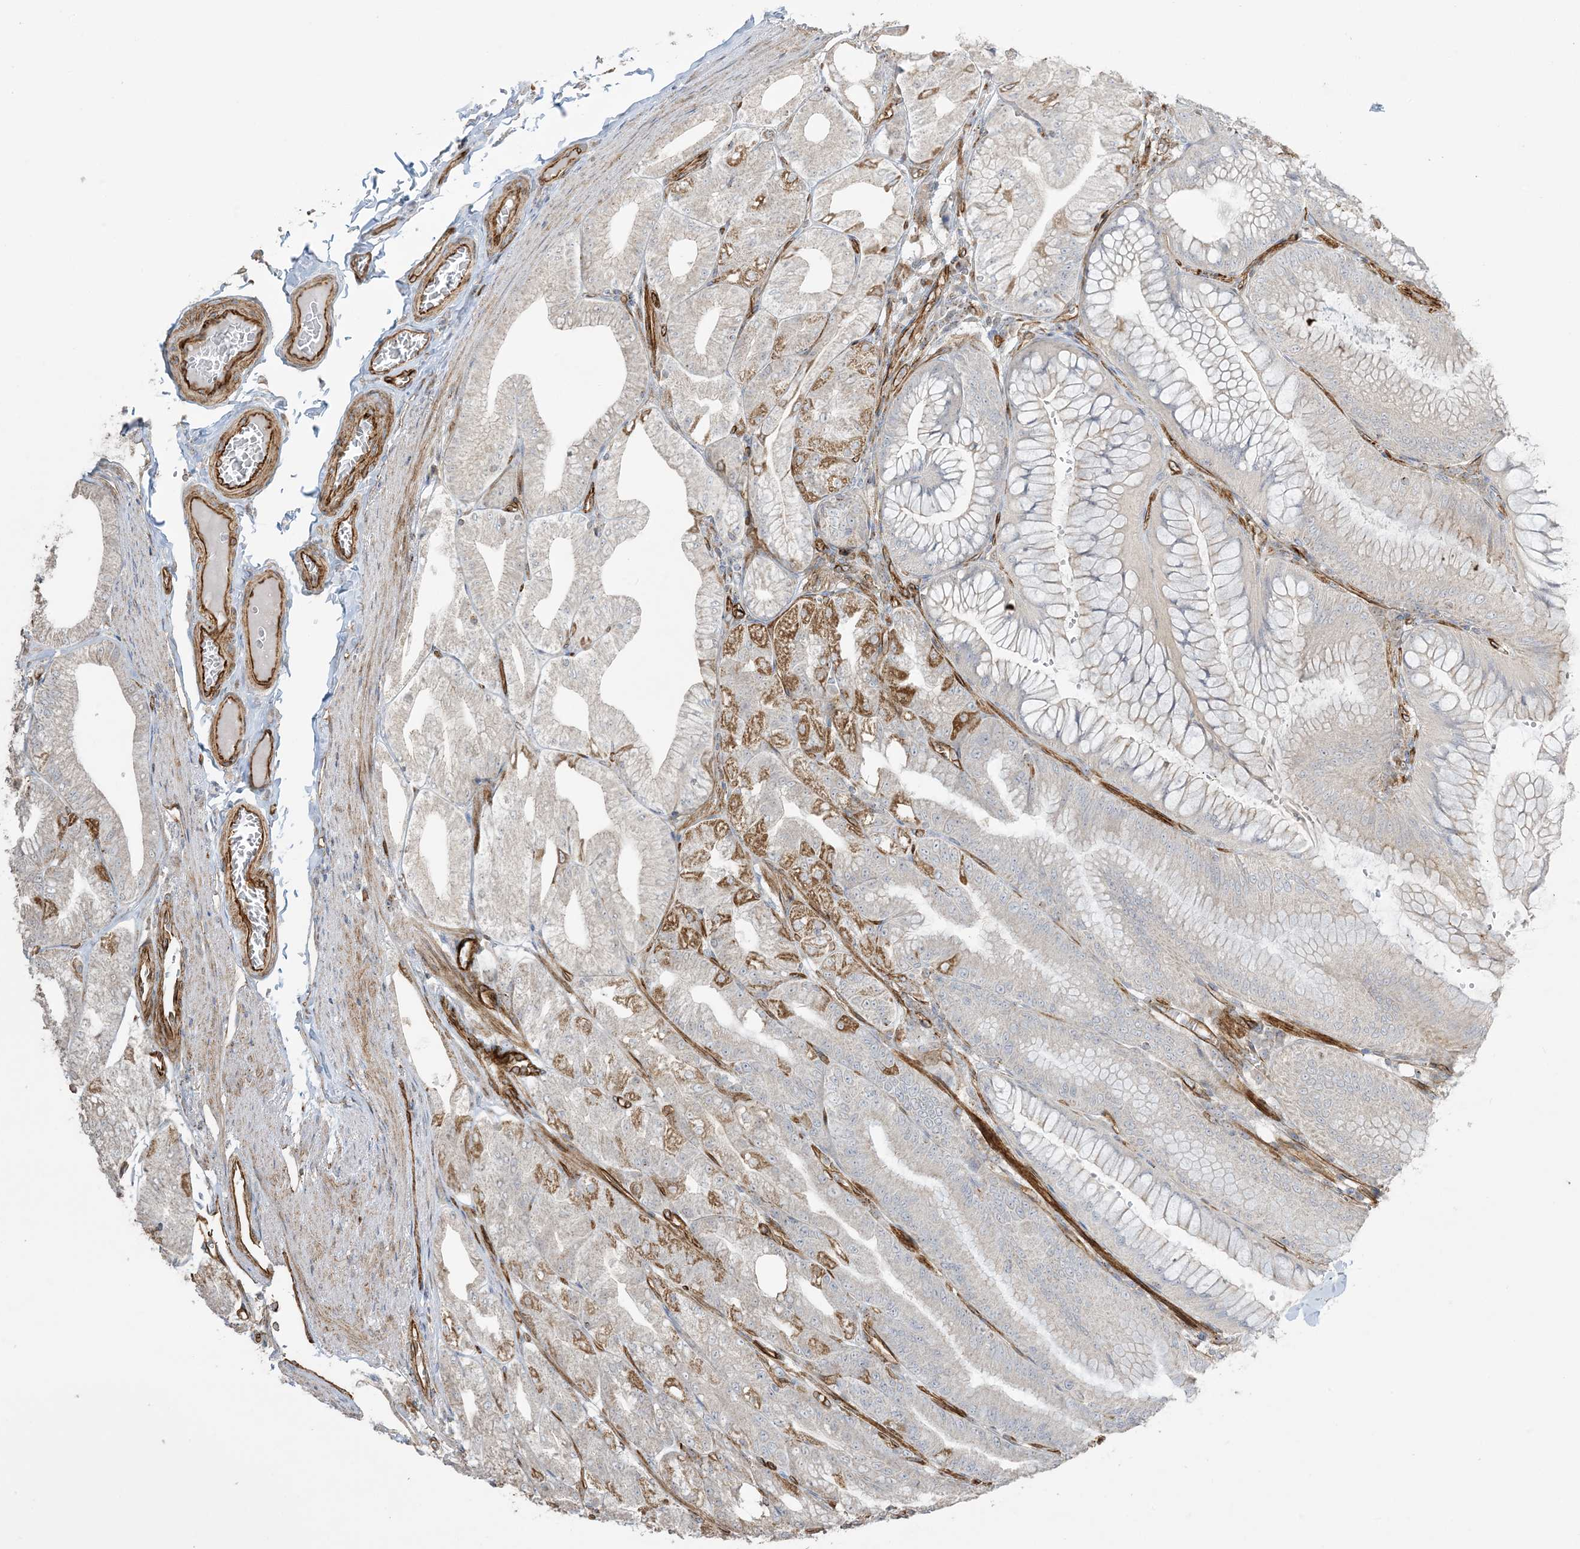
{"staining": {"intensity": "strong", "quantity": "<25%", "location": "cytoplasmic/membranous"}, "tissue": "stomach", "cell_type": "Glandular cells", "image_type": "normal", "snomed": [{"axis": "morphology", "description": "Normal tissue, NOS"}, {"axis": "topography", "description": "Stomach, lower"}], "caption": "A histopathology image of stomach stained for a protein reveals strong cytoplasmic/membranous brown staining in glandular cells.", "gene": "AGA", "patient": {"sex": "male", "age": 71}}